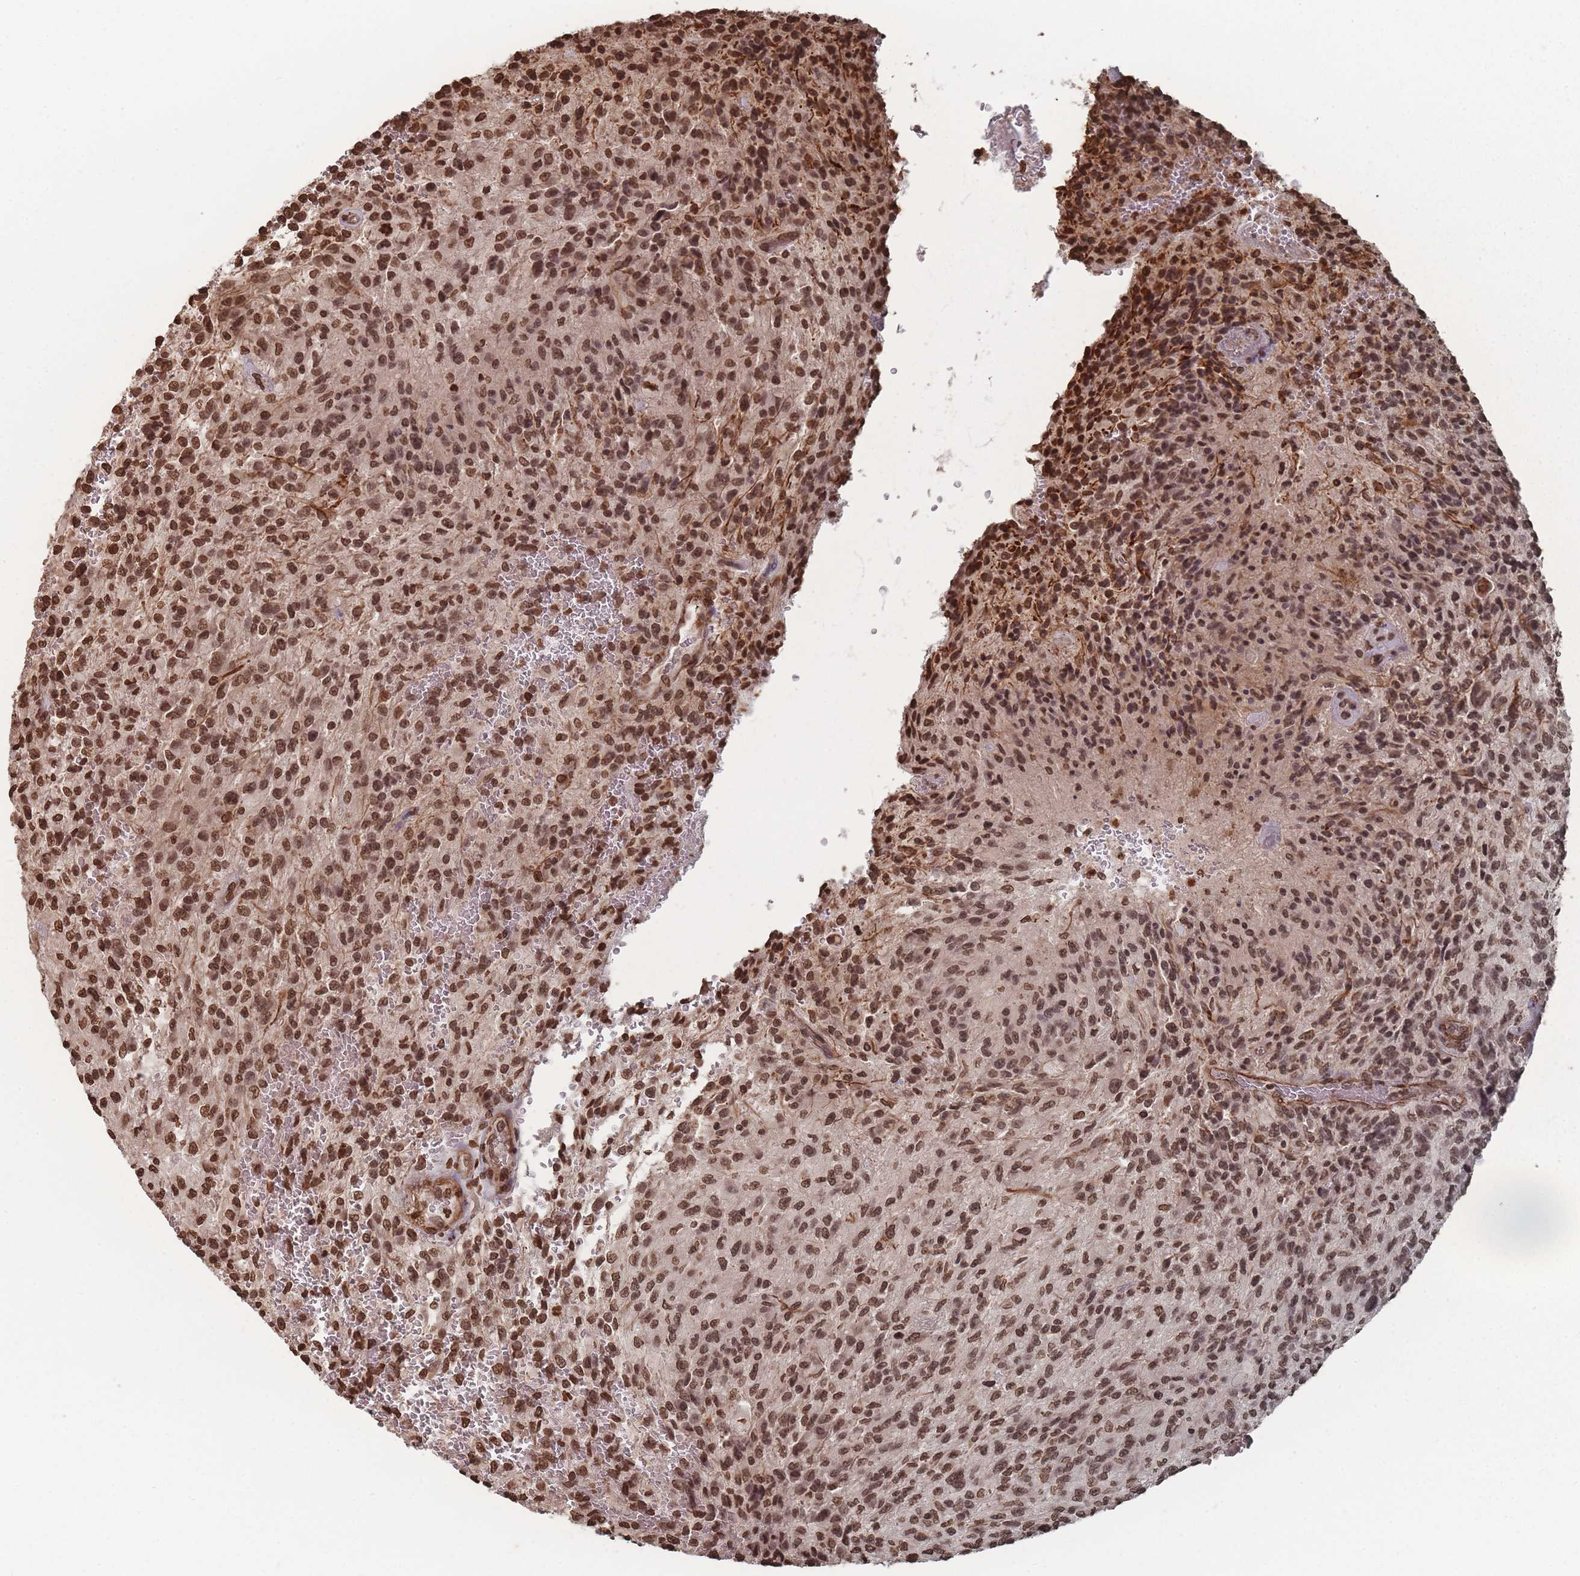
{"staining": {"intensity": "strong", "quantity": ">75%", "location": "nuclear"}, "tissue": "glioma", "cell_type": "Tumor cells", "image_type": "cancer", "snomed": [{"axis": "morphology", "description": "Normal tissue, NOS"}, {"axis": "morphology", "description": "Glioma, malignant, High grade"}, {"axis": "topography", "description": "Cerebral cortex"}], "caption": "This image shows immunohistochemistry (IHC) staining of human malignant glioma (high-grade), with high strong nuclear expression in approximately >75% of tumor cells.", "gene": "PLEKHG5", "patient": {"sex": "male", "age": 56}}